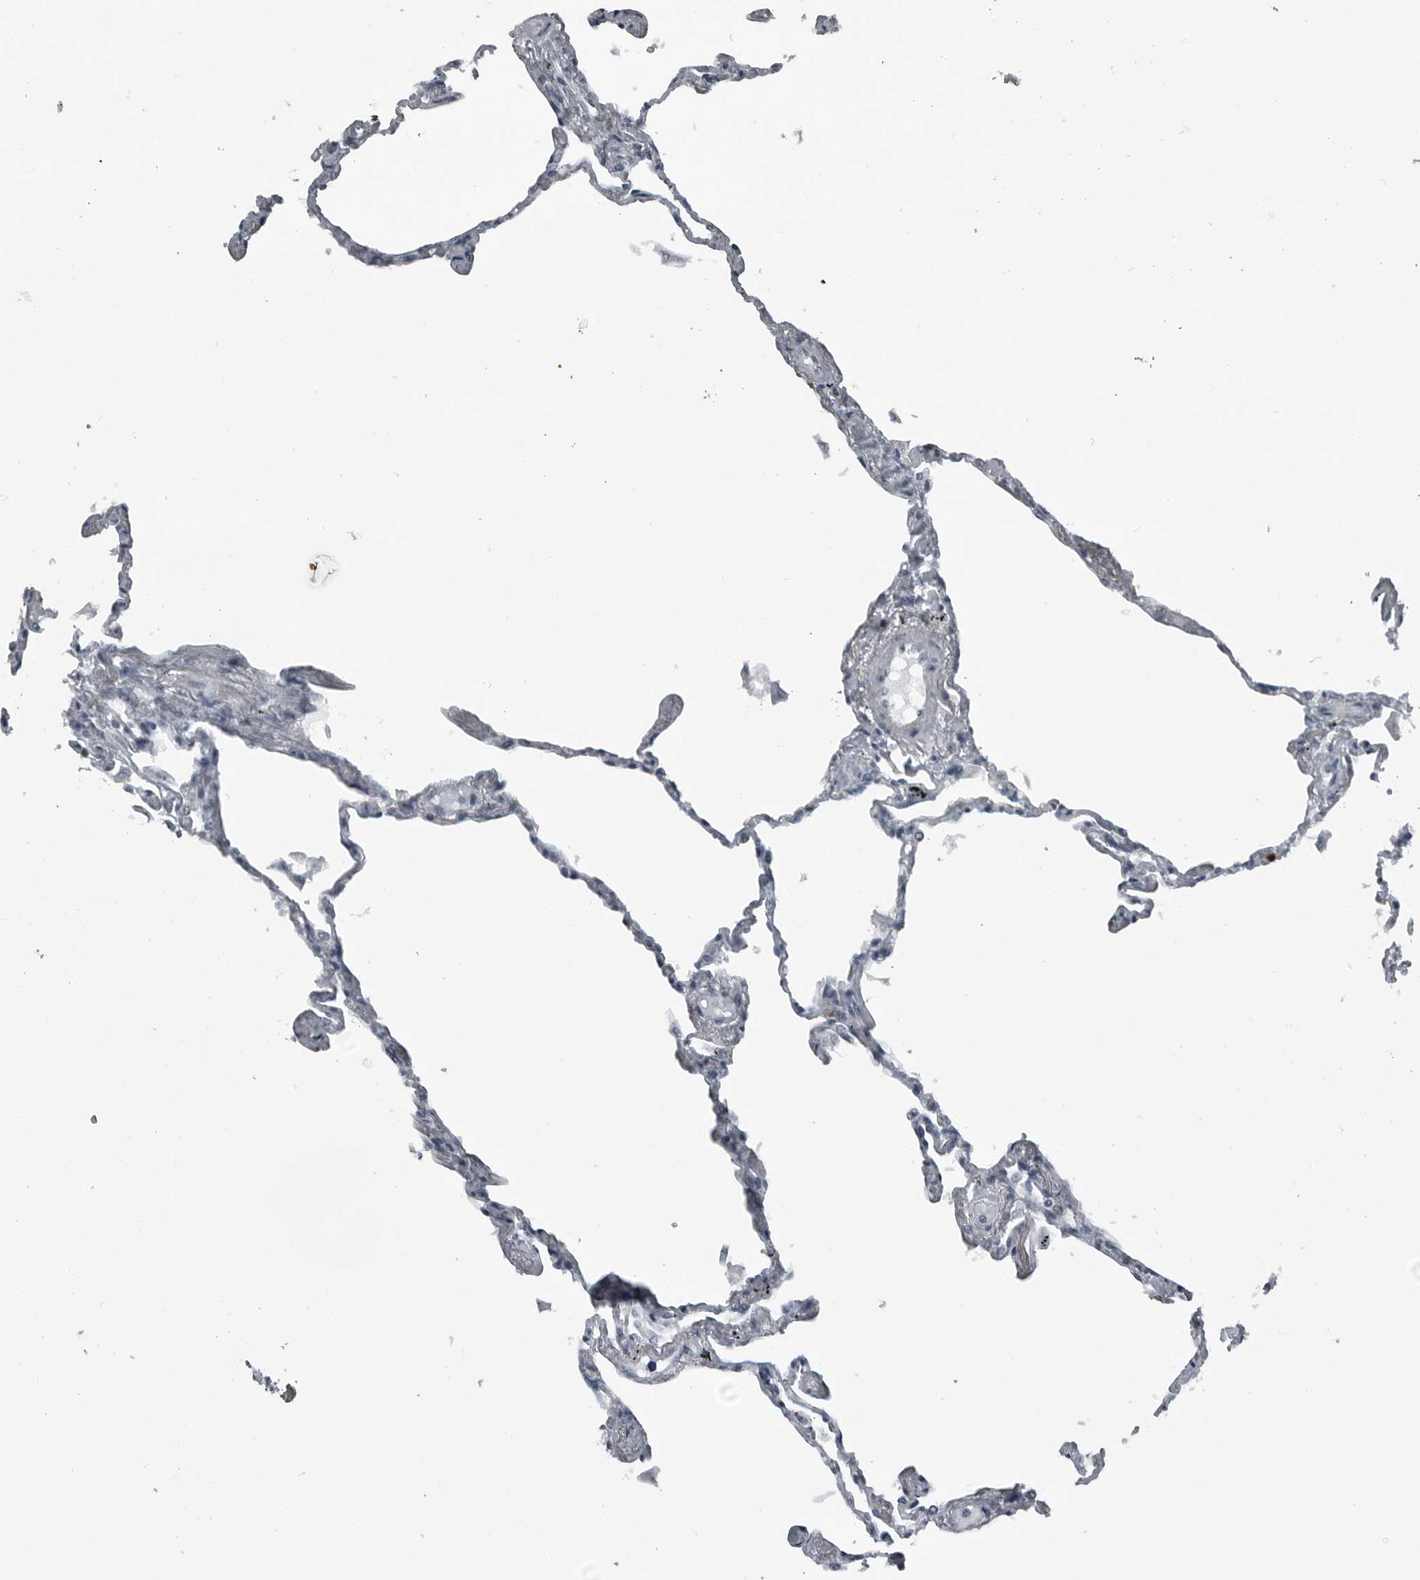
{"staining": {"intensity": "negative", "quantity": "none", "location": "none"}, "tissue": "lung", "cell_type": "Alveolar cells", "image_type": "normal", "snomed": [{"axis": "morphology", "description": "Normal tissue, NOS"}, {"axis": "topography", "description": "Lung"}], "caption": "Alveolar cells show no significant protein expression in benign lung. The staining was performed using DAB (3,3'-diaminobenzidine) to visualize the protein expression in brown, while the nuclei were stained in blue with hematoxylin (Magnification: 20x).", "gene": "DNAAF11", "patient": {"sex": "female", "age": 67}}